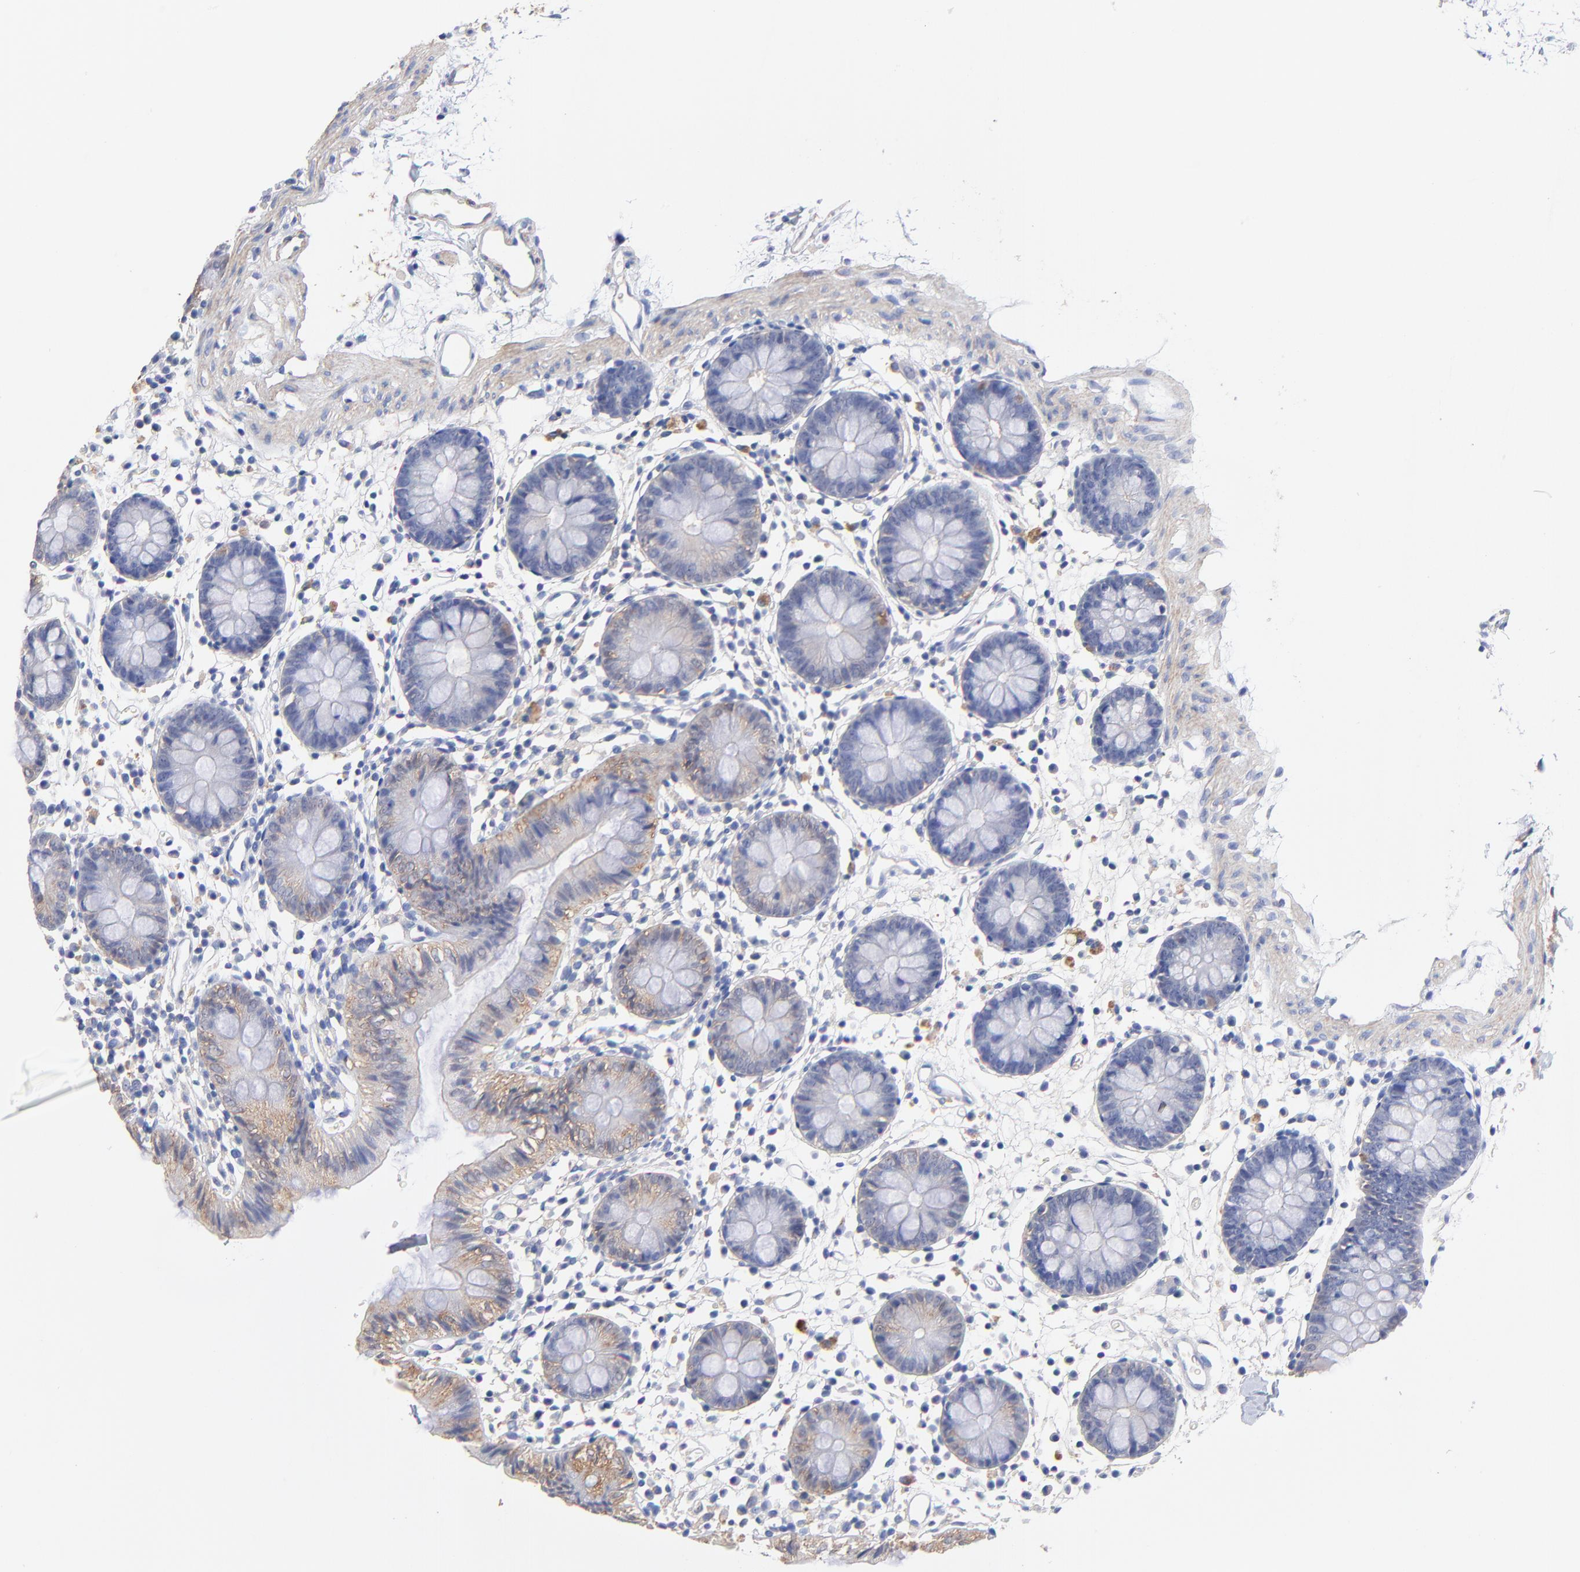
{"staining": {"intensity": "negative", "quantity": "none", "location": "none"}, "tissue": "colon", "cell_type": "Endothelial cells", "image_type": "normal", "snomed": [{"axis": "morphology", "description": "Normal tissue, NOS"}, {"axis": "topography", "description": "Colon"}], "caption": "This is an immunohistochemistry (IHC) histopathology image of unremarkable colon. There is no expression in endothelial cells.", "gene": "ASL", "patient": {"sex": "male", "age": 14}}